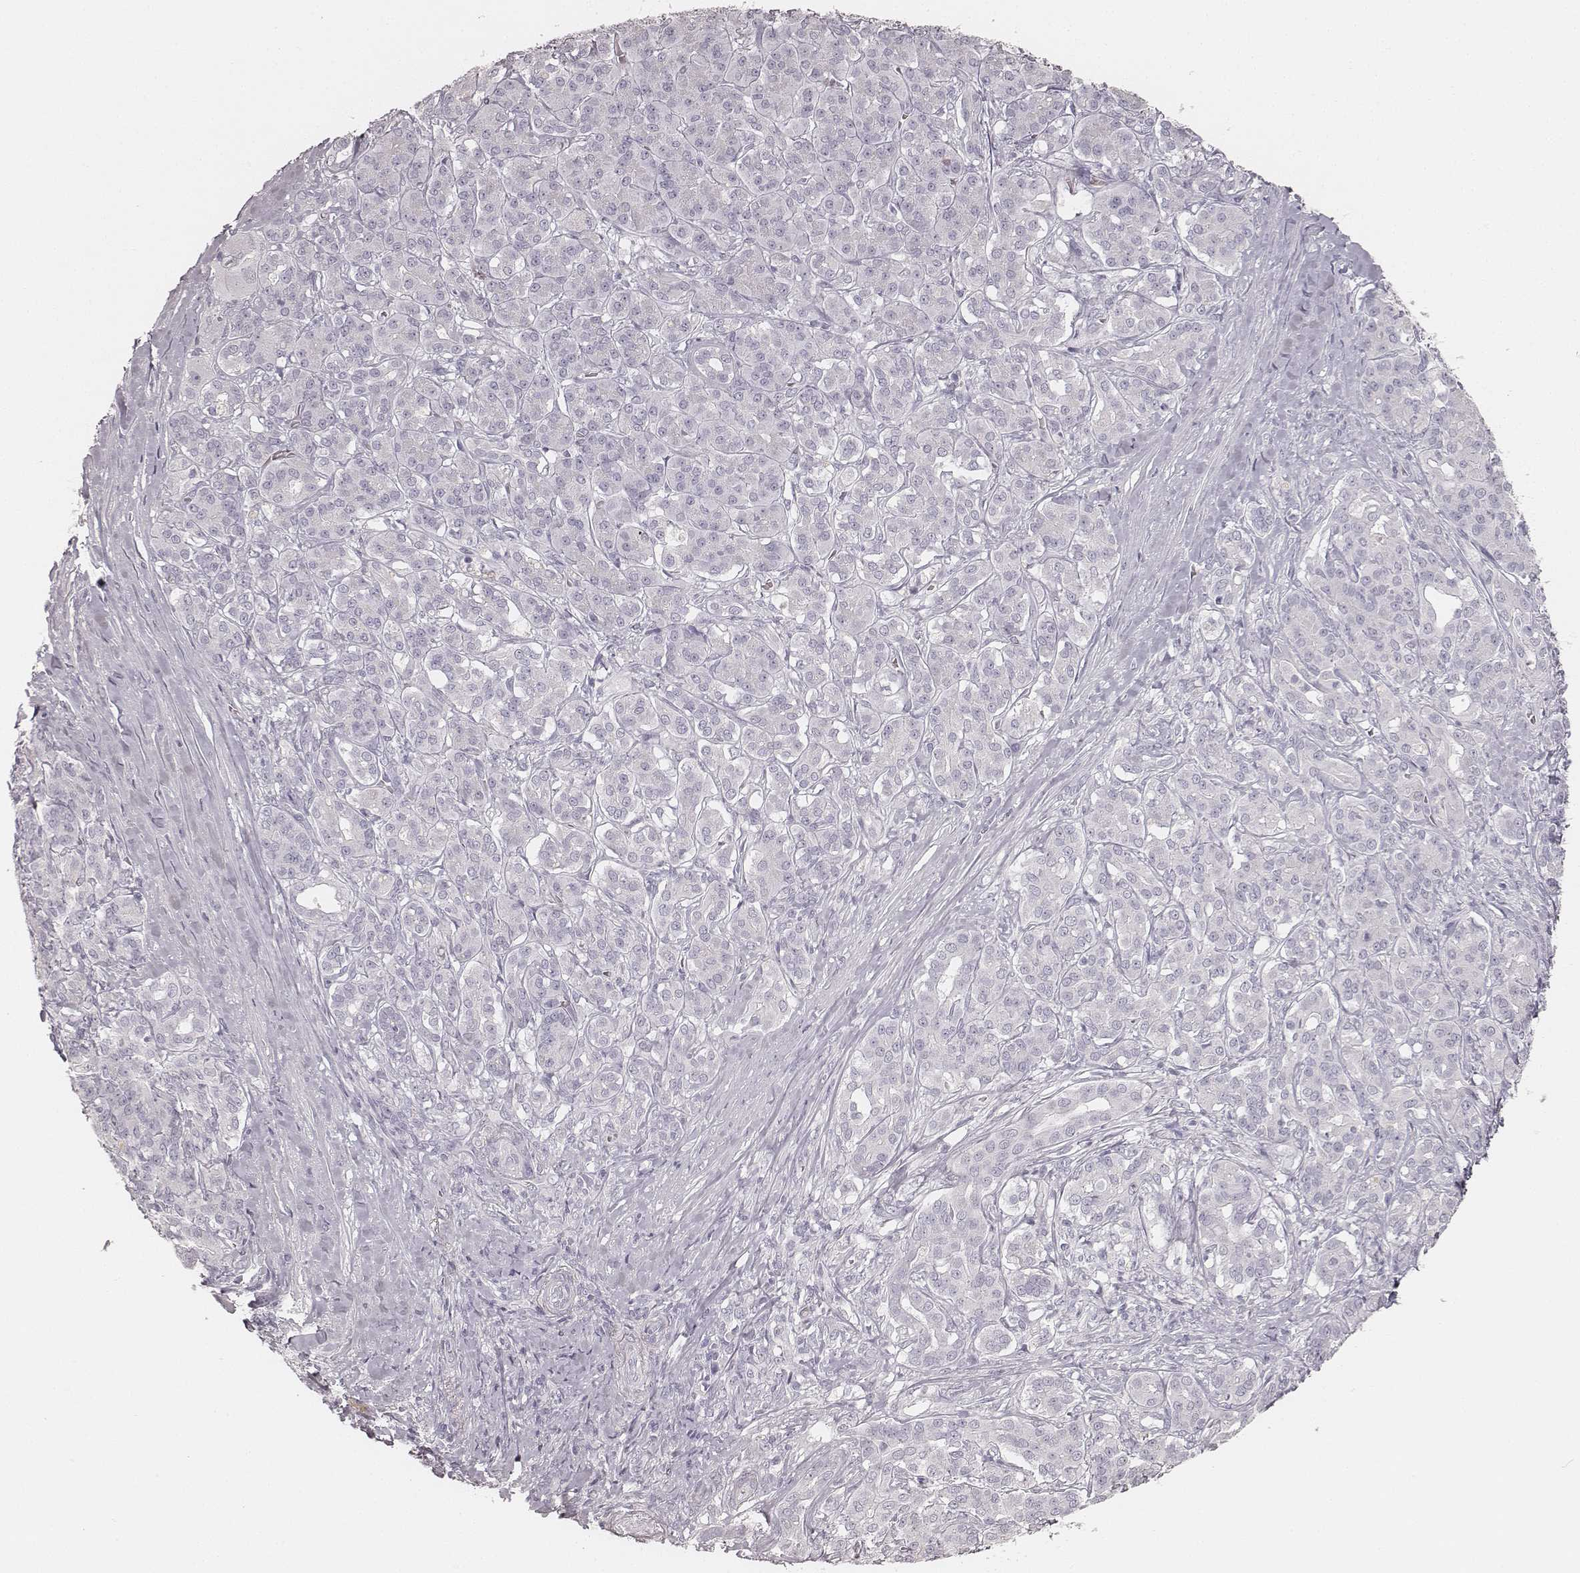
{"staining": {"intensity": "negative", "quantity": "none", "location": "none"}, "tissue": "pancreatic cancer", "cell_type": "Tumor cells", "image_type": "cancer", "snomed": [{"axis": "morphology", "description": "Normal tissue, NOS"}, {"axis": "morphology", "description": "Inflammation, NOS"}, {"axis": "morphology", "description": "Adenocarcinoma, NOS"}, {"axis": "topography", "description": "Pancreas"}], "caption": "Tumor cells are negative for protein expression in human adenocarcinoma (pancreatic).", "gene": "KRT31", "patient": {"sex": "male", "age": 57}}